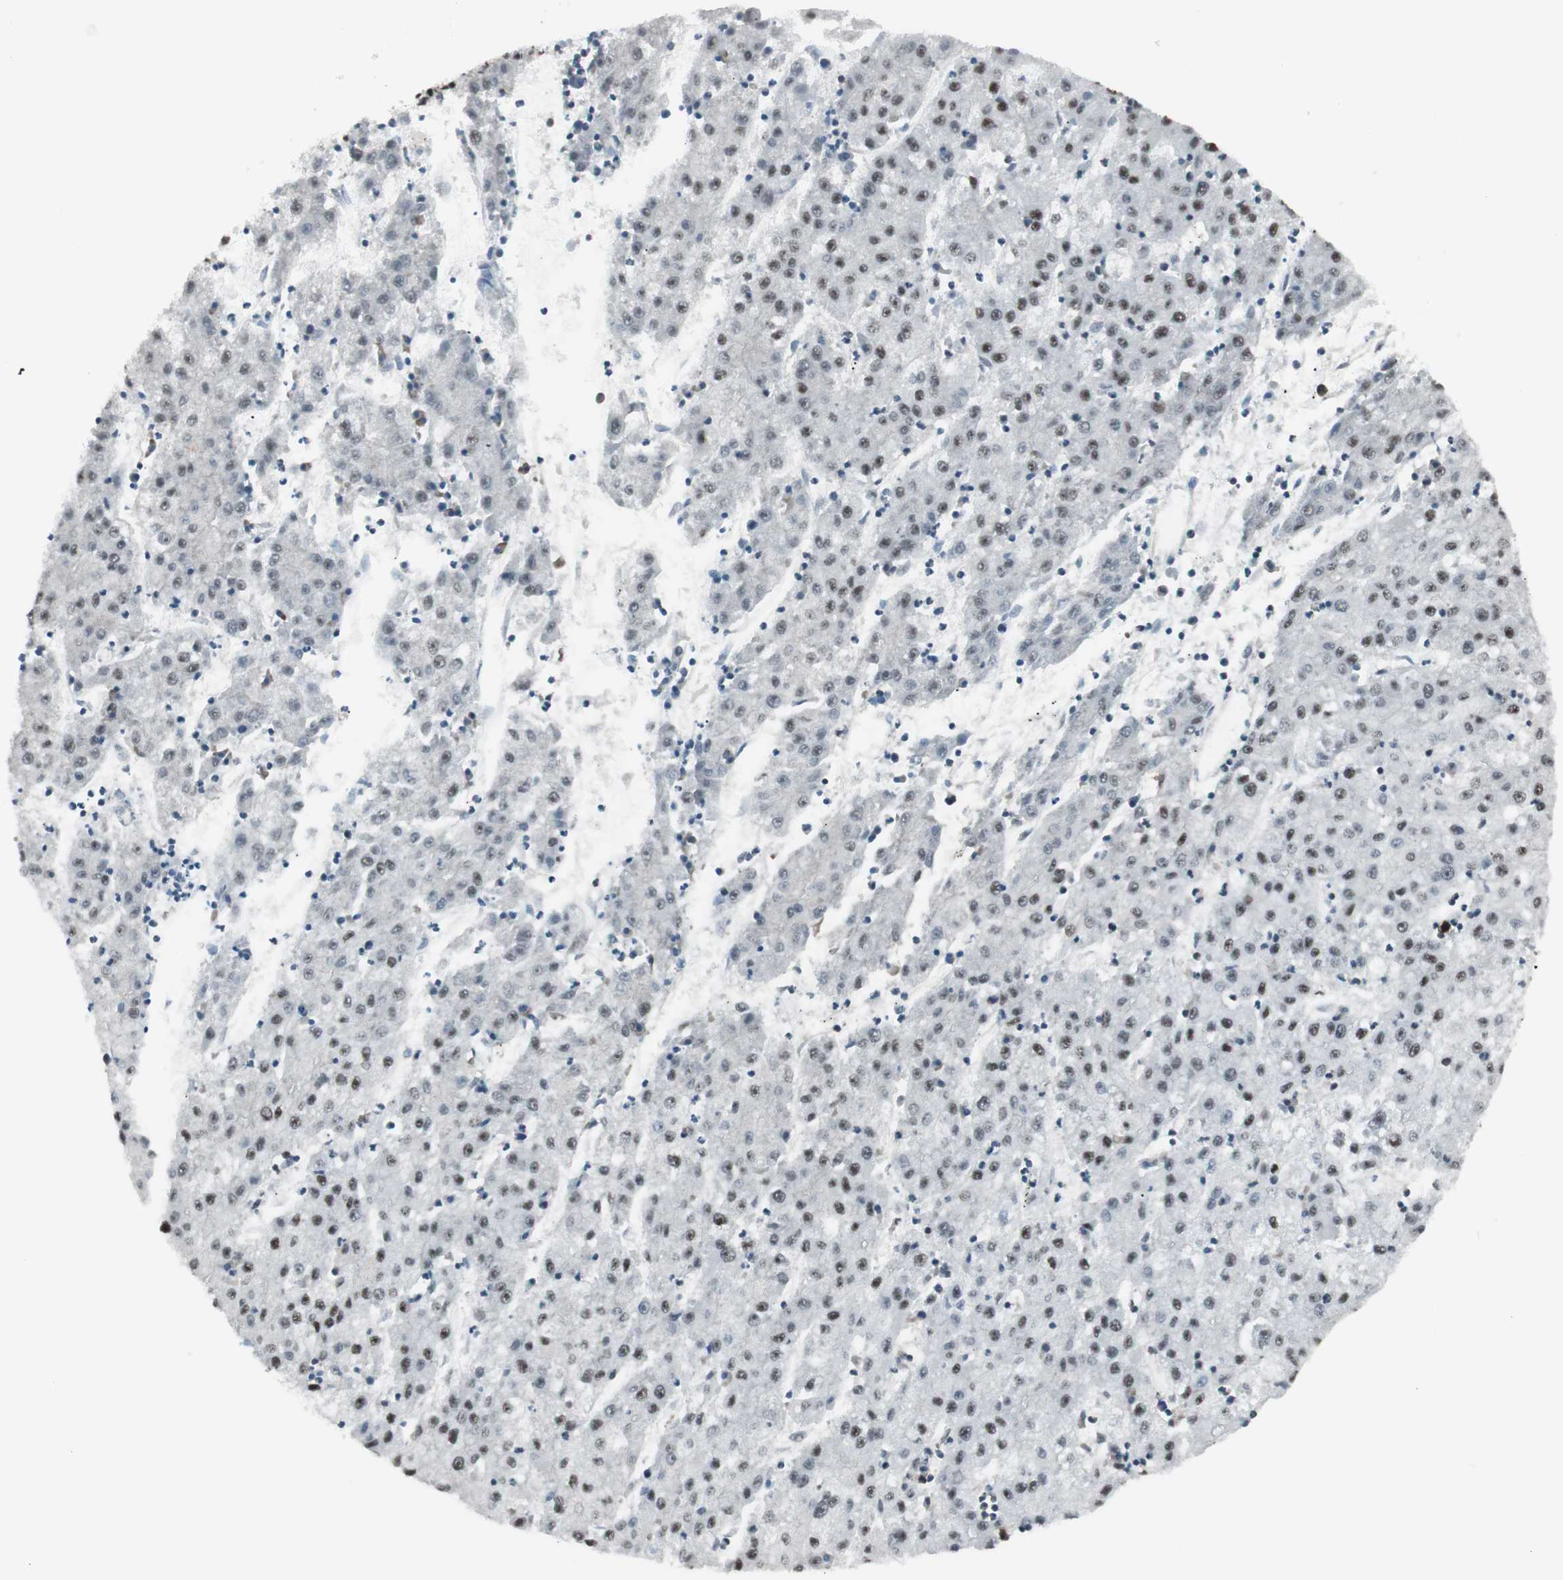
{"staining": {"intensity": "weak", "quantity": "25%-75%", "location": "nuclear"}, "tissue": "liver cancer", "cell_type": "Tumor cells", "image_type": "cancer", "snomed": [{"axis": "morphology", "description": "Carcinoma, Hepatocellular, NOS"}, {"axis": "topography", "description": "Liver"}], "caption": "This is an image of IHC staining of liver cancer (hepatocellular carcinoma), which shows weak expression in the nuclear of tumor cells.", "gene": "HEXIM1", "patient": {"sex": "male", "age": 72}}